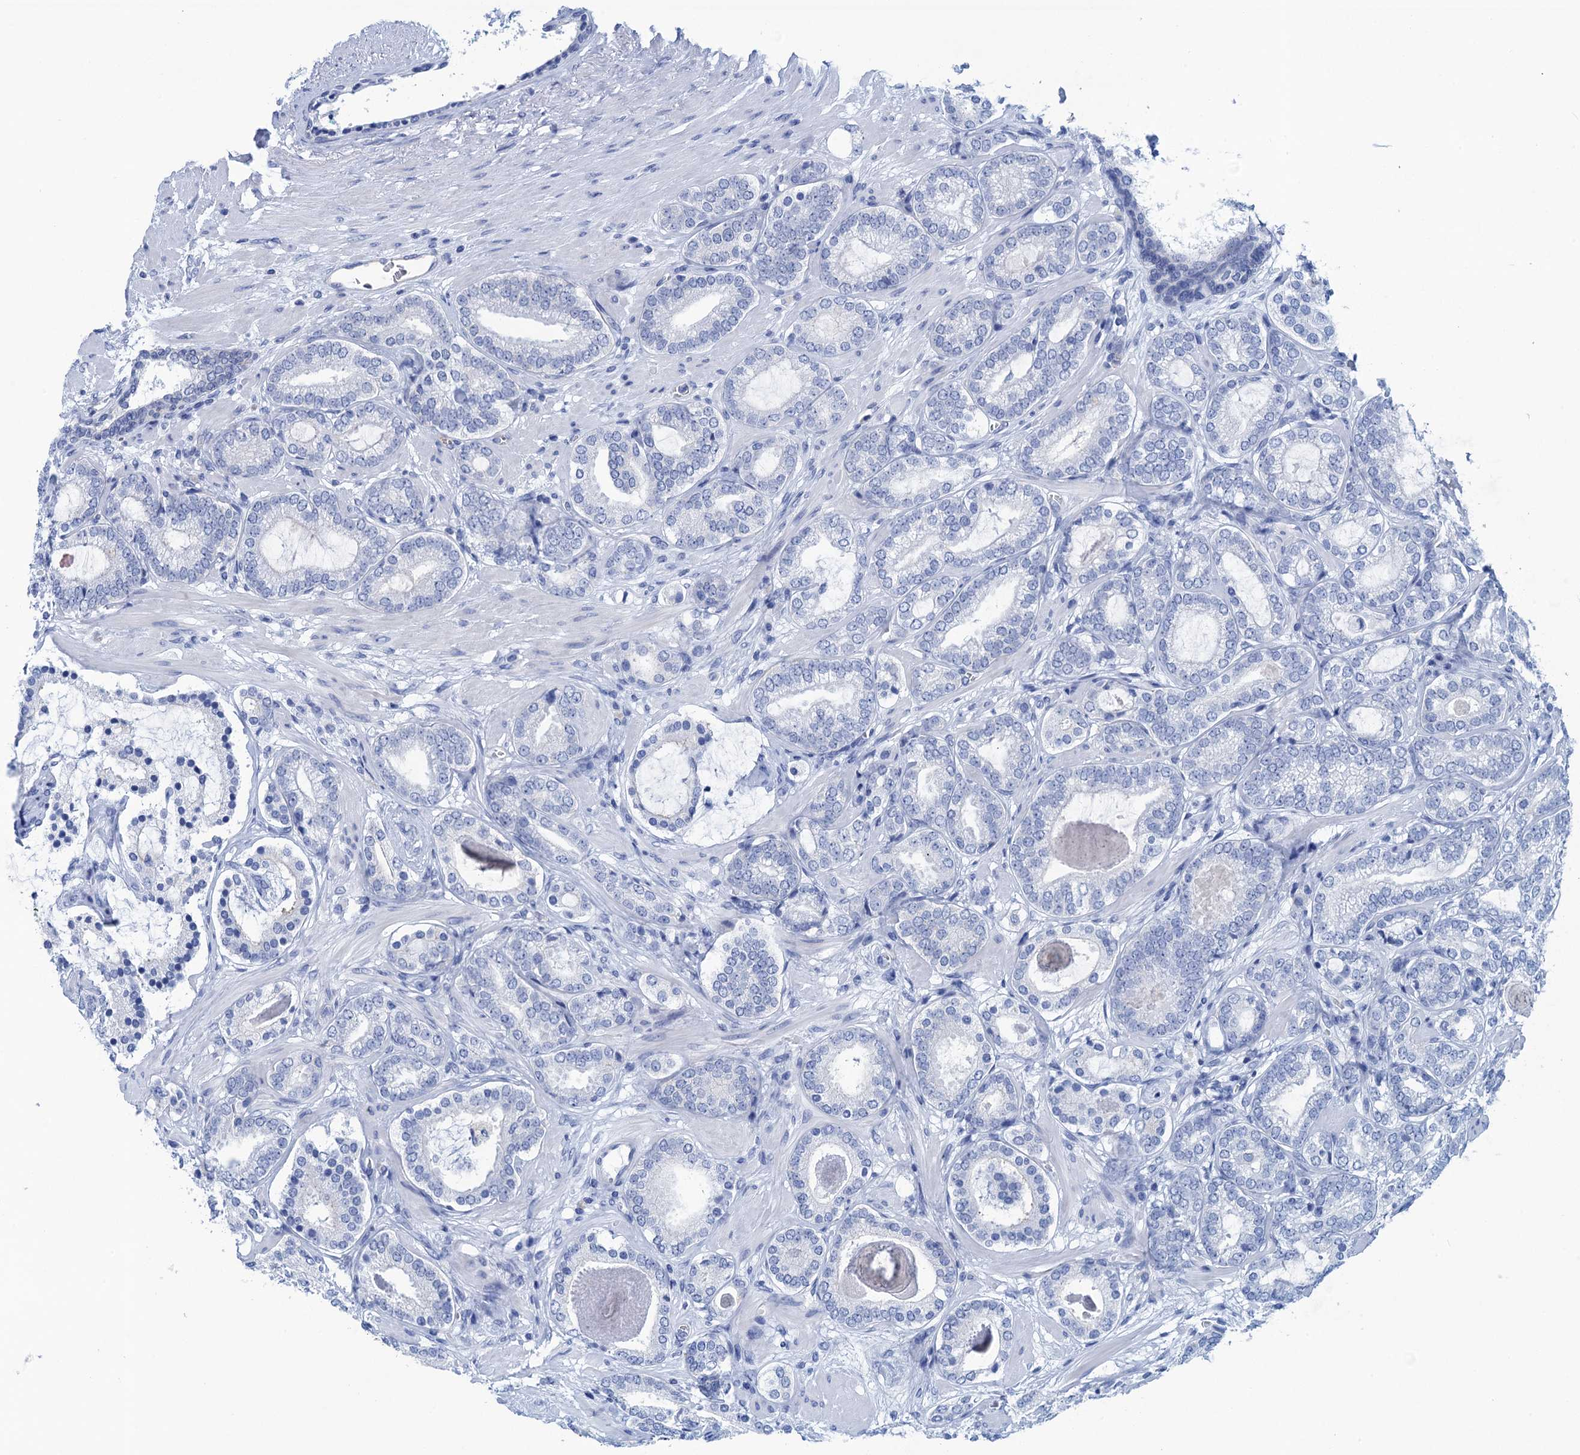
{"staining": {"intensity": "negative", "quantity": "none", "location": "none"}, "tissue": "prostate cancer", "cell_type": "Tumor cells", "image_type": "cancer", "snomed": [{"axis": "morphology", "description": "Adenocarcinoma, High grade"}, {"axis": "topography", "description": "Prostate"}], "caption": "Immunohistochemistry image of adenocarcinoma (high-grade) (prostate) stained for a protein (brown), which displays no staining in tumor cells.", "gene": "CALML5", "patient": {"sex": "male", "age": 60}}